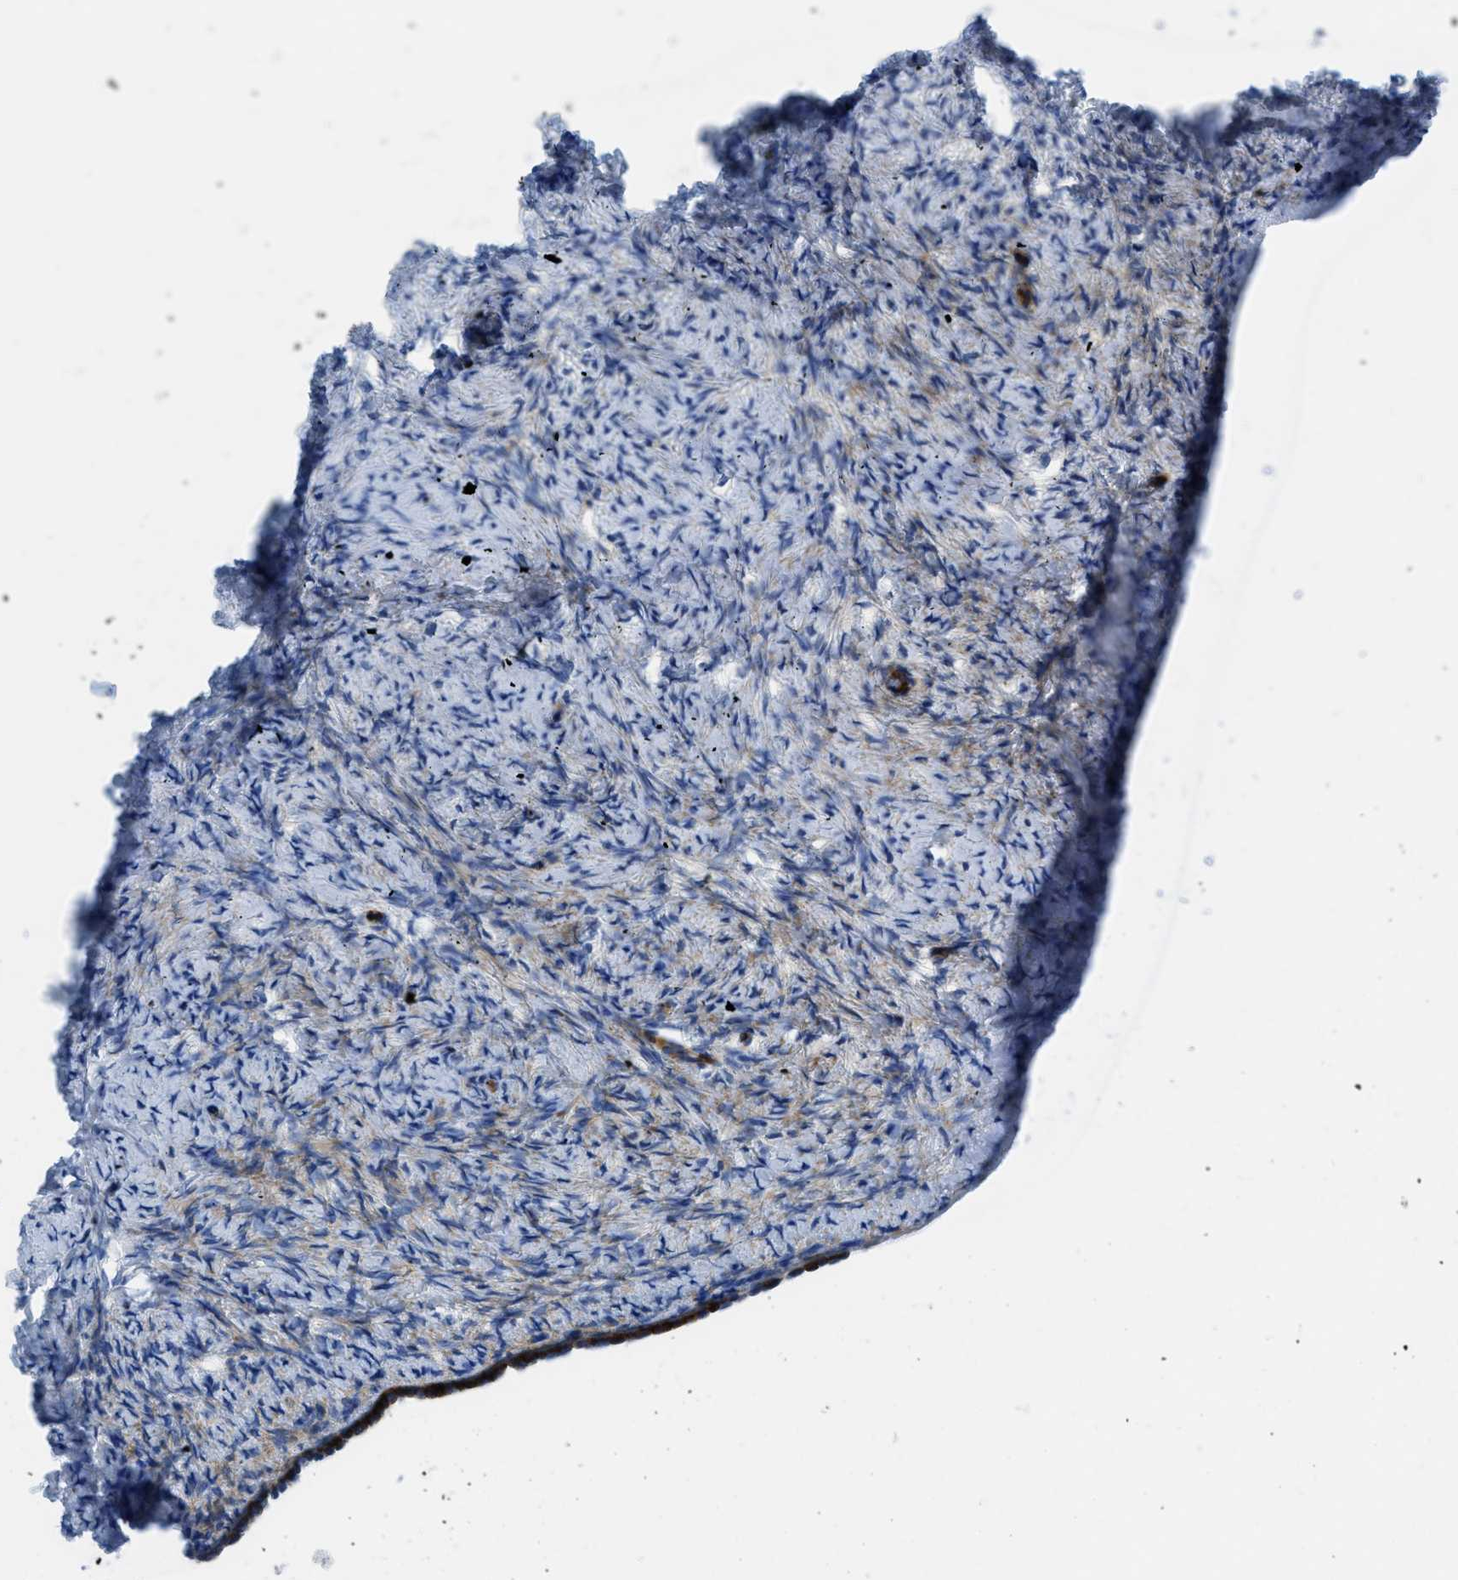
{"staining": {"intensity": "strong", "quantity": ">75%", "location": "cytoplasmic/membranous"}, "tissue": "ovary", "cell_type": "Follicle cells", "image_type": "normal", "snomed": [{"axis": "morphology", "description": "Normal tissue, NOS"}, {"axis": "topography", "description": "Ovary"}], "caption": "Normal ovary exhibits strong cytoplasmic/membranous positivity in about >75% of follicle cells.", "gene": "CUTA", "patient": {"sex": "female", "age": 33}}